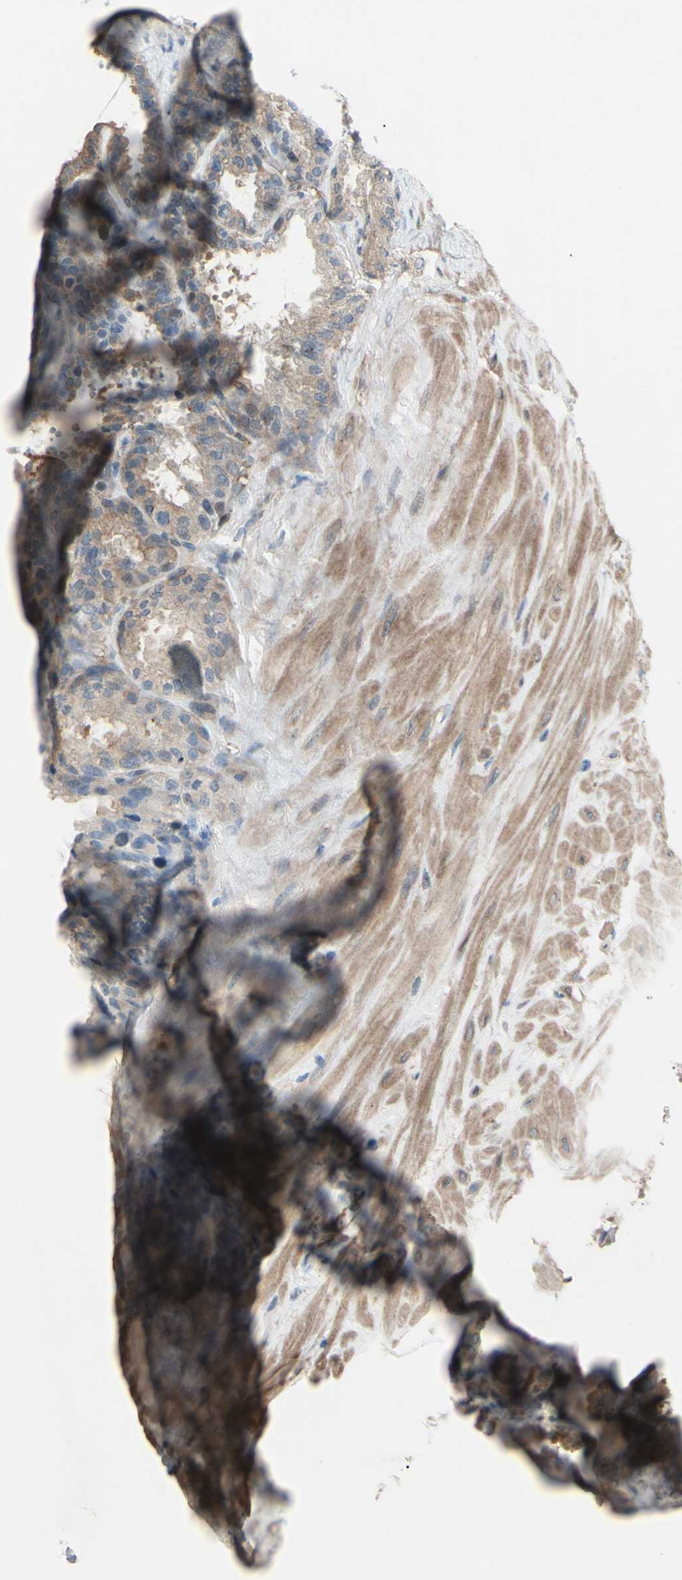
{"staining": {"intensity": "moderate", "quantity": ">75%", "location": "cytoplasmic/membranous"}, "tissue": "seminal vesicle", "cell_type": "Glandular cells", "image_type": "normal", "snomed": [{"axis": "morphology", "description": "Normal tissue, NOS"}, {"axis": "topography", "description": "Seminal veicle"}], "caption": "Human seminal vesicle stained for a protein (brown) reveals moderate cytoplasmic/membranous positive expression in about >75% of glandular cells.", "gene": "DYNLRB1", "patient": {"sex": "male", "age": 46}}